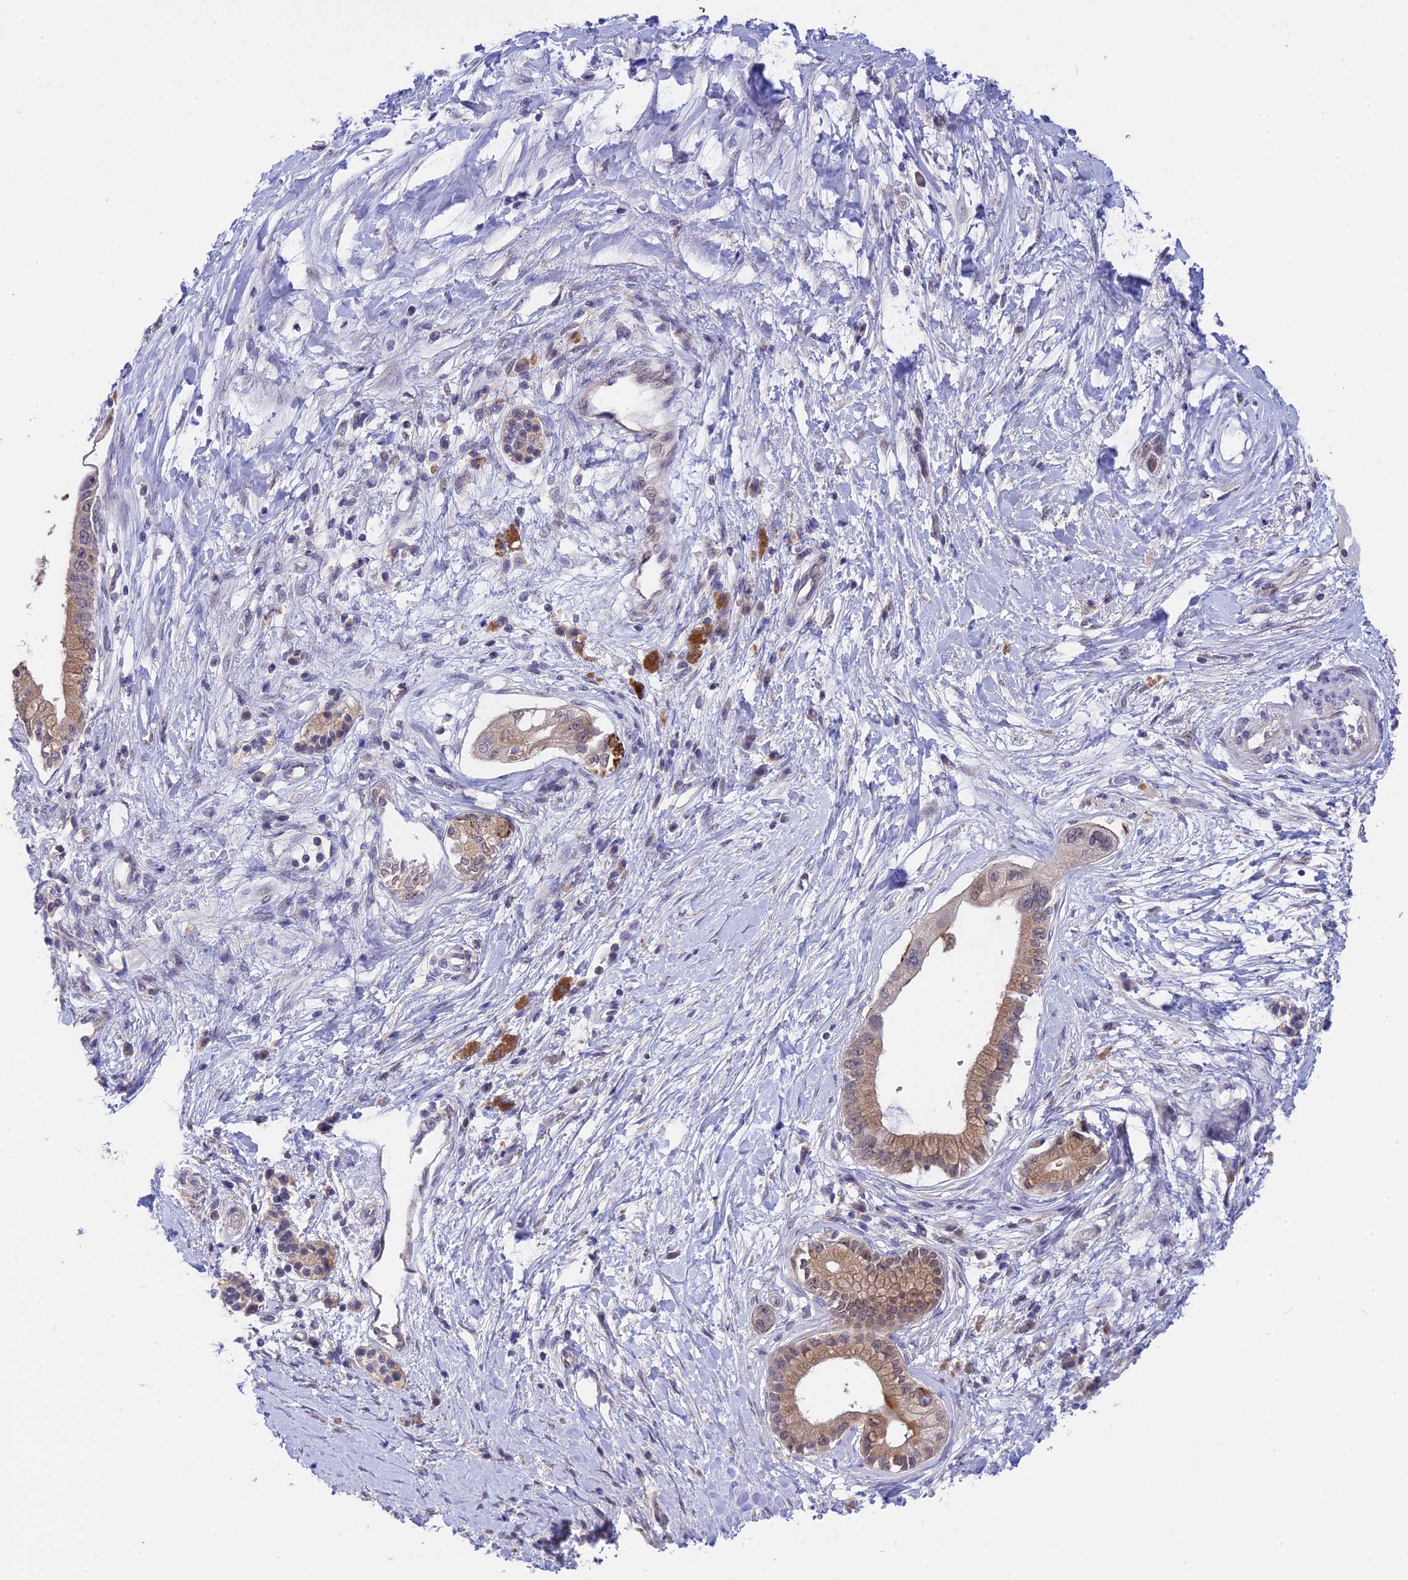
{"staining": {"intensity": "moderate", "quantity": "<25%", "location": "cytoplasmic/membranous,nuclear"}, "tissue": "pancreatic cancer", "cell_type": "Tumor cells", "image_type": "cancer", "snomed": [{"axis": "morphology", "description": "Adenocarcinoma, NOS"}, {"axis": "topography", "description": "Pancreas"}], "caption": "Moderate cytoplasmic/membranous and nuclear positivity for a protein is present in approximately <25% of tumor cells of pancreatic cancer (adenocarcinoma) using immunohistochemistry.", "gene": "KCTD14", "patient": {"sex": "male", "age": 68}}